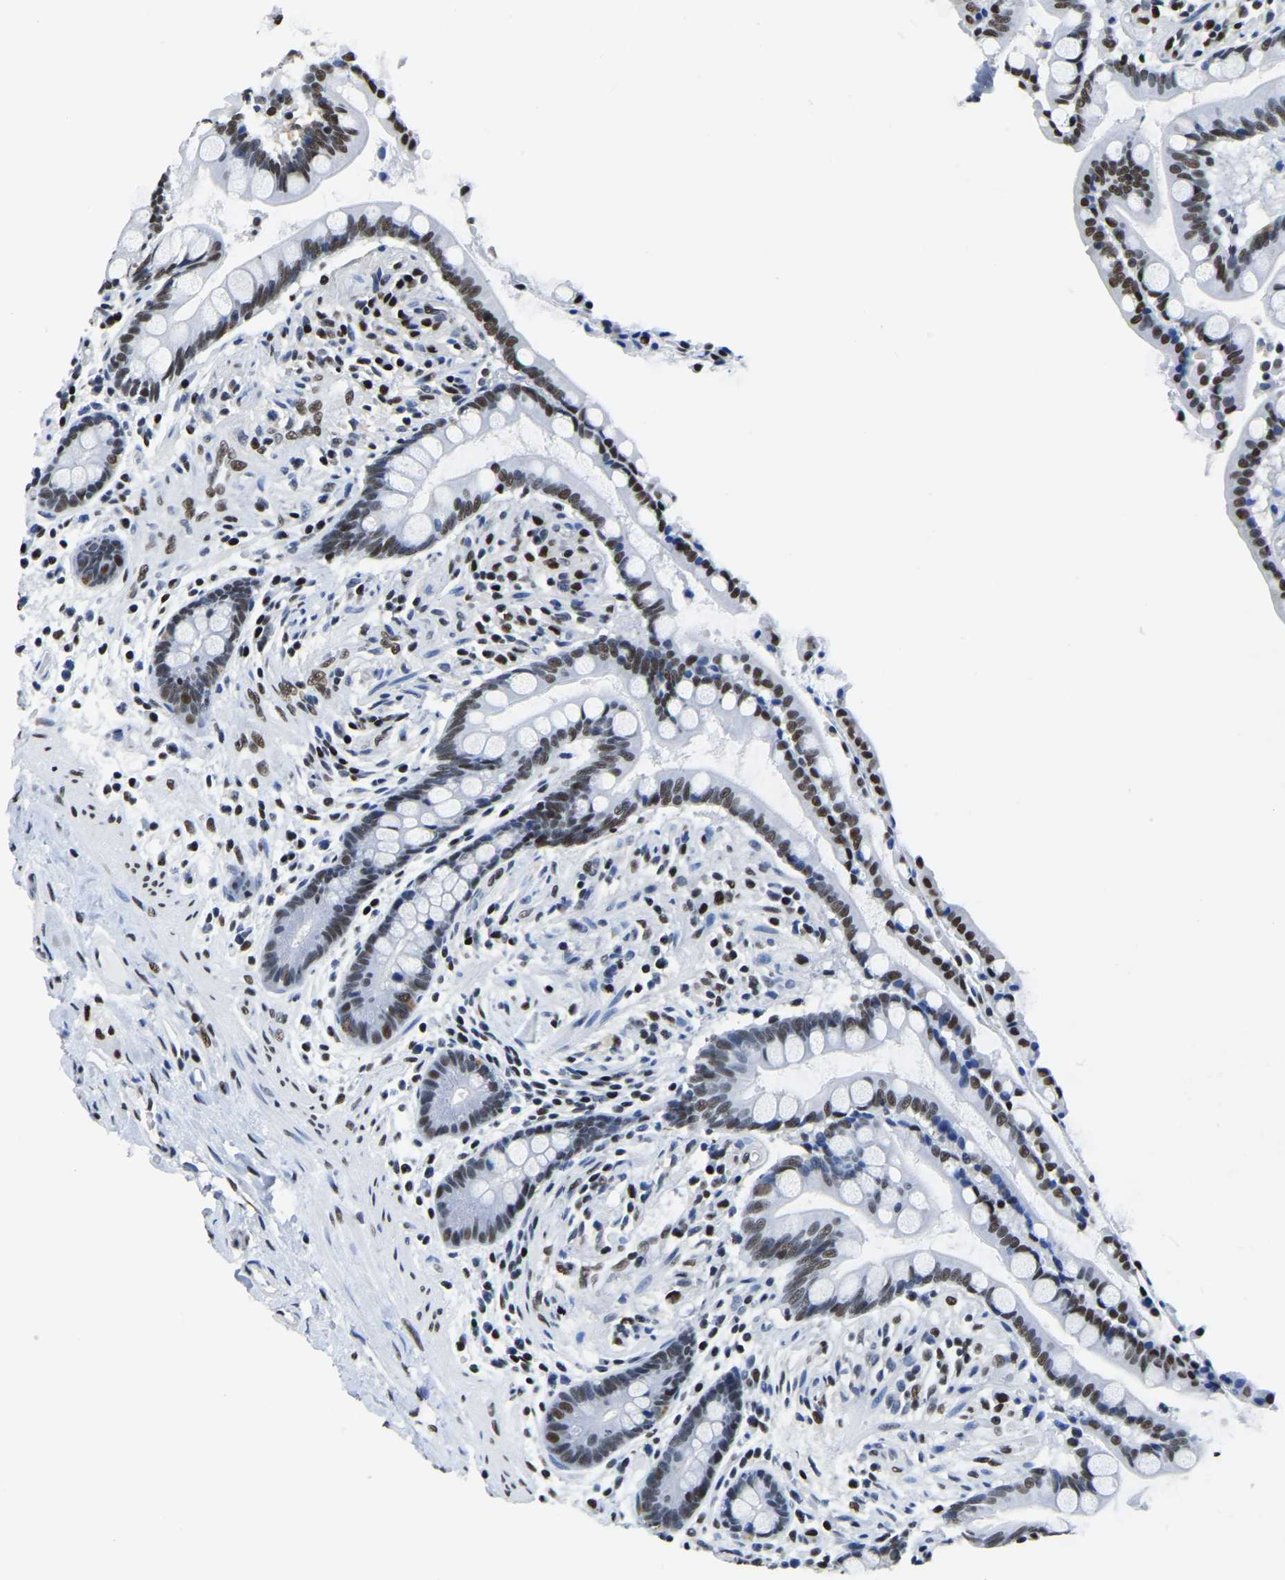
{"staining": {"intensity": "moderate", "quantity": ">75%", "location": "nuclear"}, "tissue": "colon", "cell_type": "Endothelial cells", "image_type": "normal", "snomed": [{"axis": "morphology", "description": "Normal tissue, NOS"}, {"axis": "topography", "description": "Colon"}], "caption": "IHC histopathology image of unremarkable colon: human colon stained using IHC exhibits medium levels of moderate protein expression localized specifically in the nuclear of endothelial cells, appearing as a nuclear brown color.", "gene": "UBA1", "patient": {"sex": "male", "age": 73}}